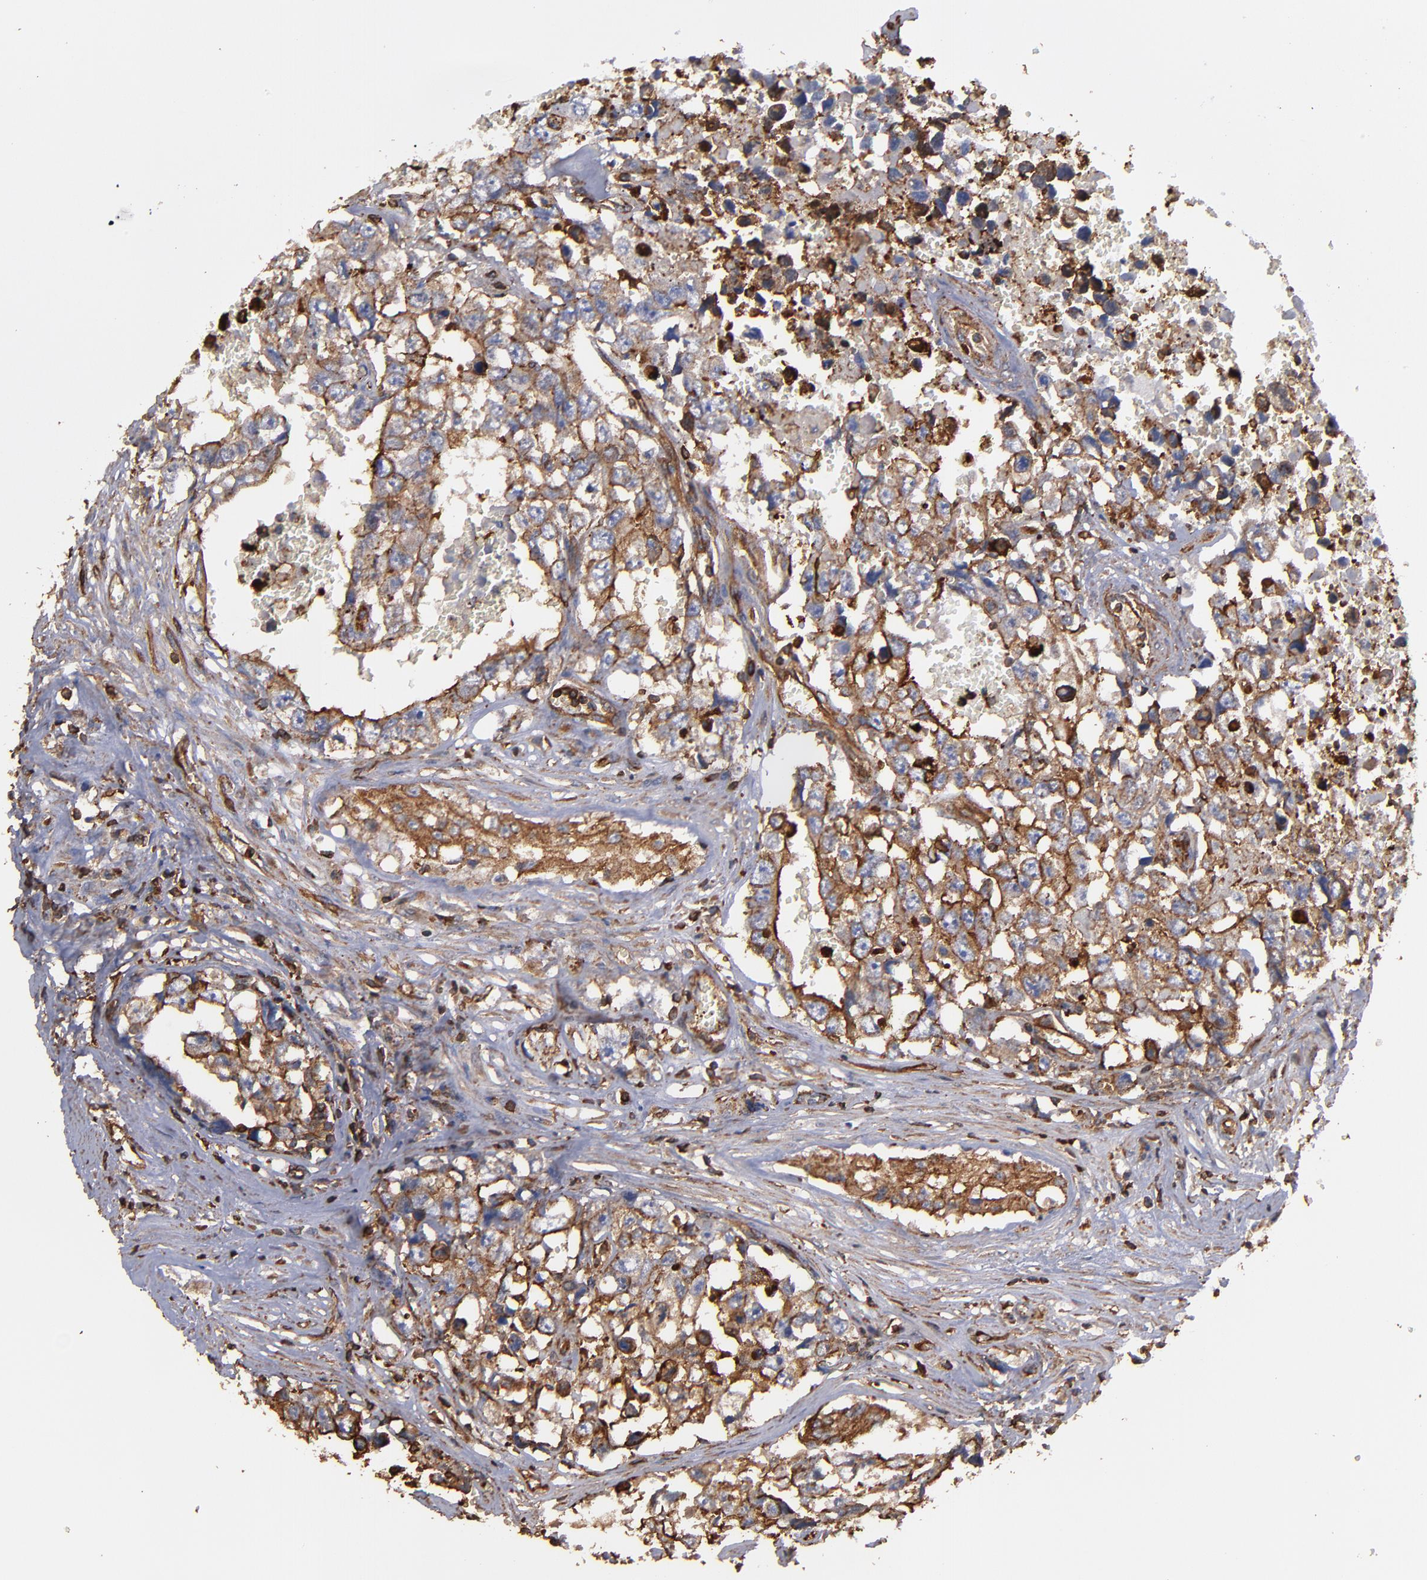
{"staining": {"intensity": "moderate", "quantity": ">75%", "location": "cytoplasmic/membranous"}, "tissue": "testis cancer", "cell_type": "Tumor cells", "image_type": "cancer", "snomed": [{"axis": "morphology", "description": "Carcinoma, Embryonal, NOS"}, {"axis": "topography", "description": "Testis"}], "caption": "Immunohistochemical staining of human testis cancer (embryonal carcinoma) displays moderate cytoplasmic/membranous protein positivity in about >75% of tumor cells.", "gene": "ACTN4", "patient": {"sex": "male", "age": 31}}